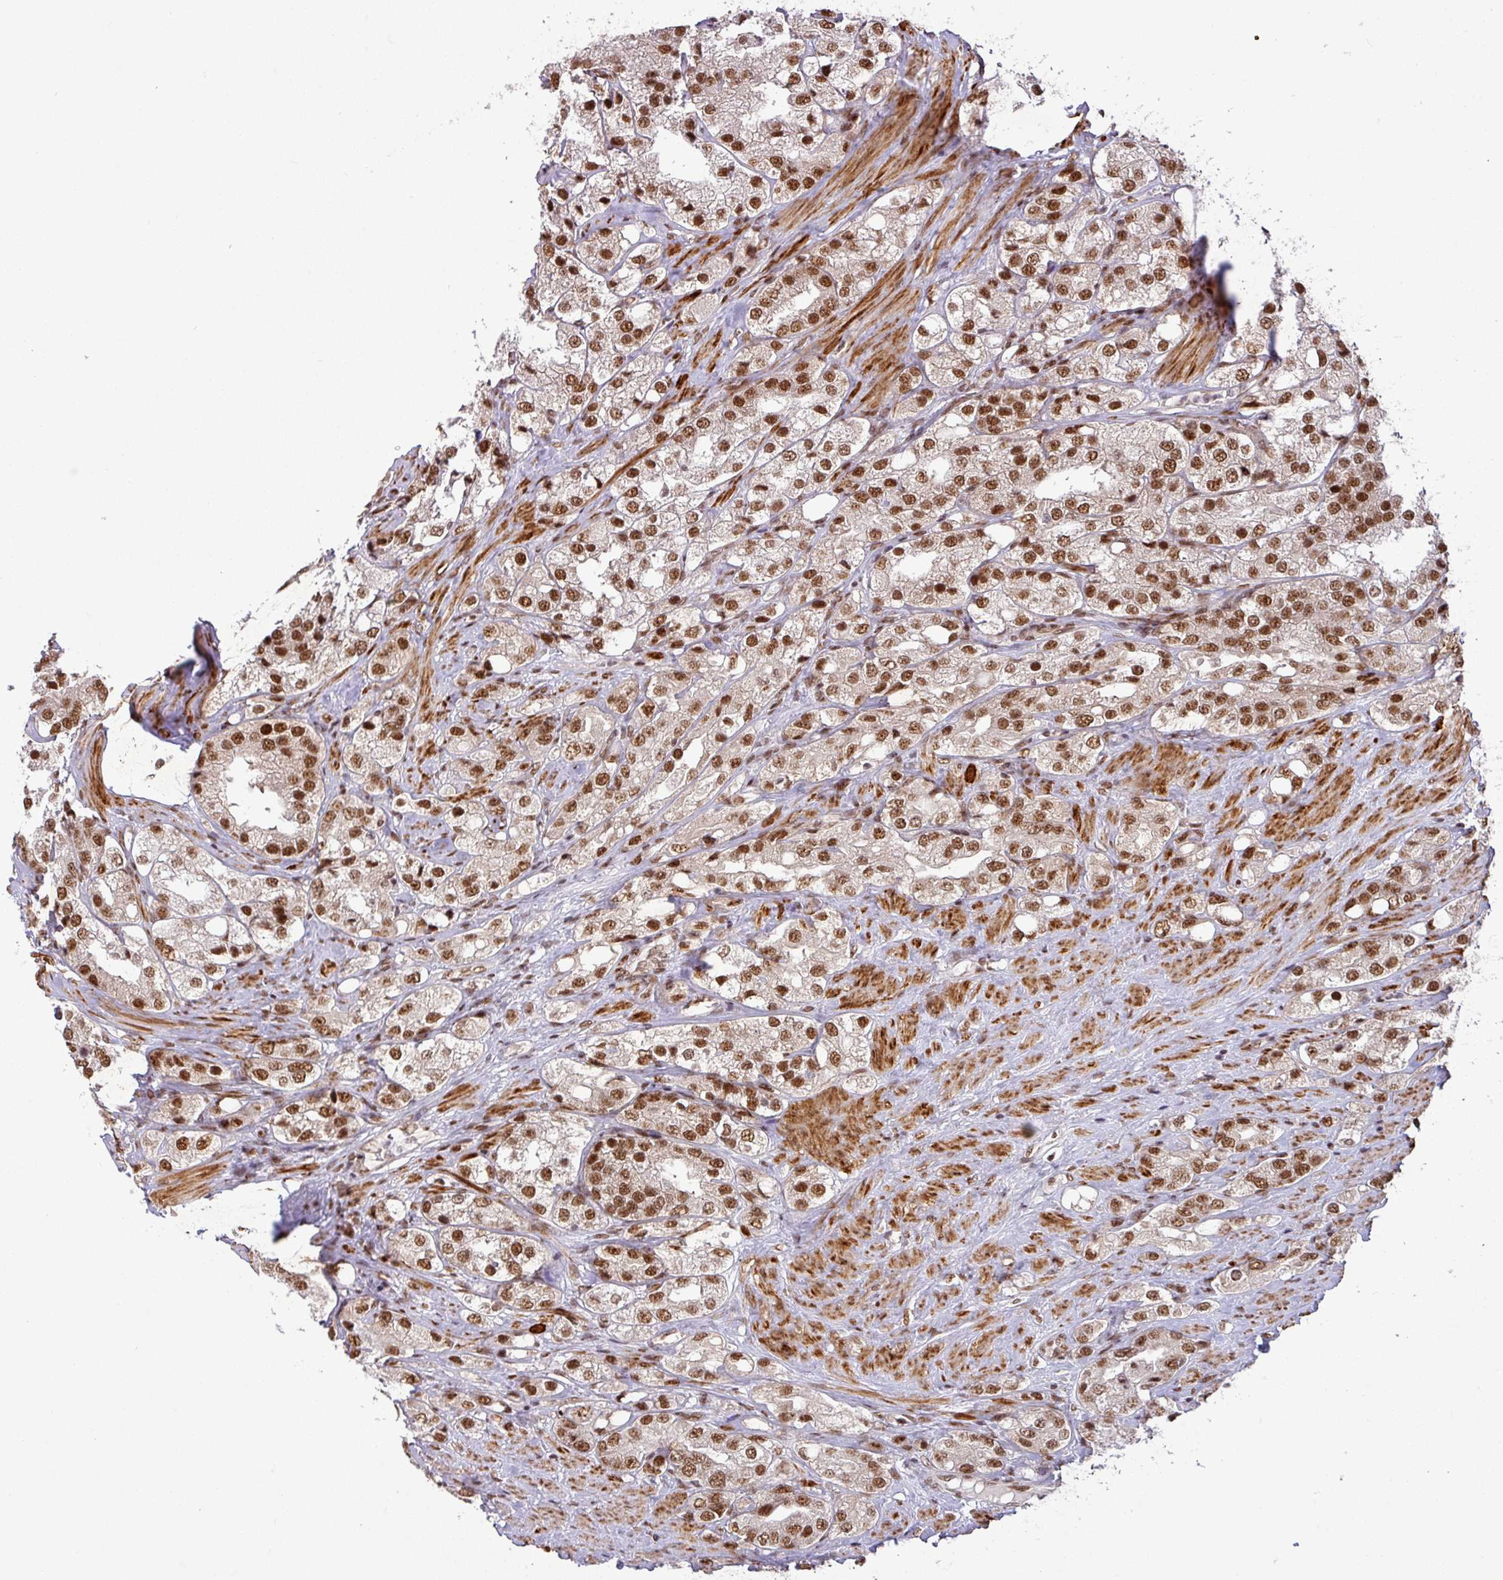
{"staining": {"intensity": "strong", "quantity": ">75%", "location": "nuclear"}, "tissue": "prostate cancer", "cell_type": "Tumor cells", "image_type": "cancer", "snomed": [{"axis": "morphology", "description": "Adenocarcinoma, NOS"}, {"axis": "topography", "description": "Prostate"}], "caption": "Immunohistochemistry (DAB (3,3'-diaminobenzidine)) staining of prostate adenocarcinoma displays strong nuclear protein positivity in approximately >75% of tumor cells.", "gene": "SRSF2", "patient": {"sex": "male", "age": 79}}